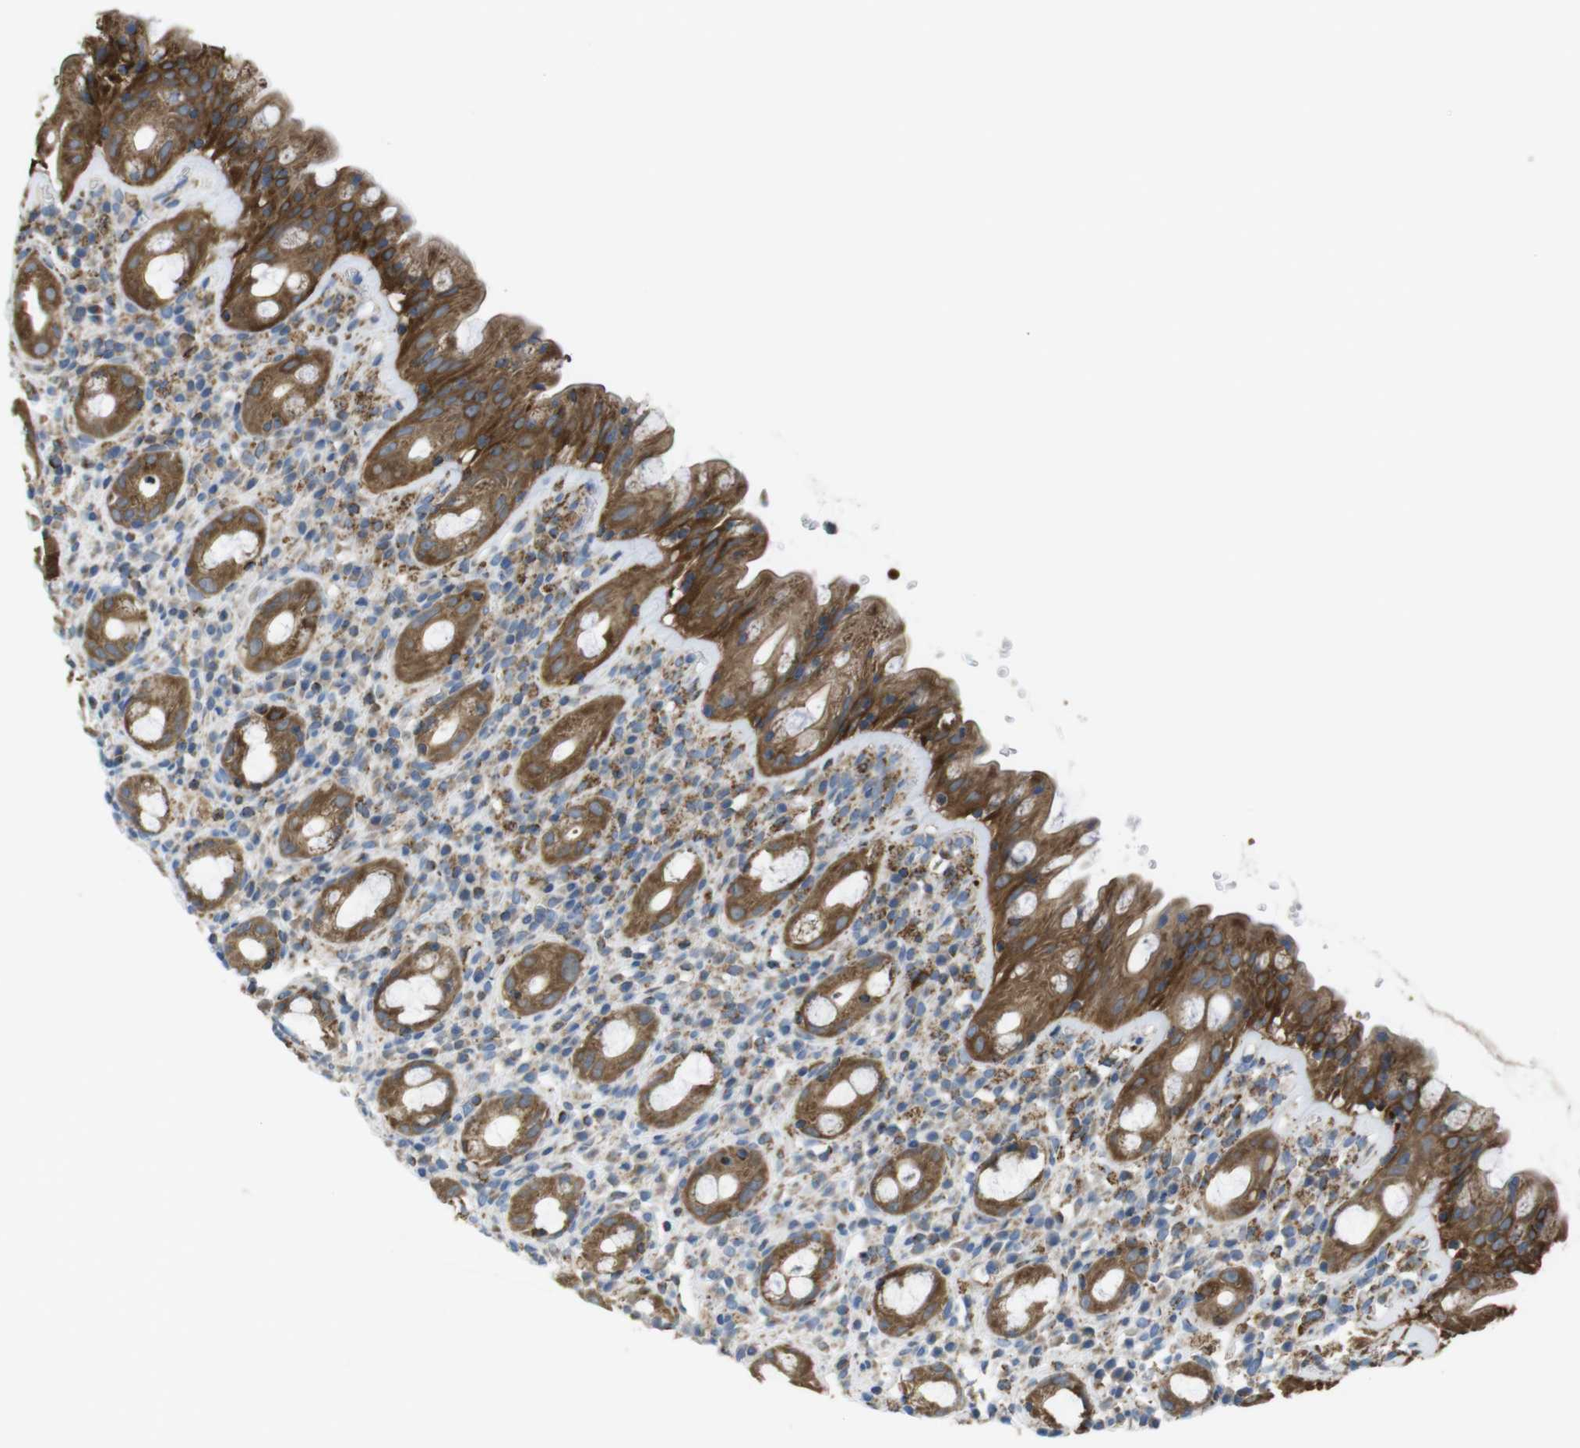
{"staining": {"intensity": "strong", "quantity": ">75%", "location": "cytoplasmic/membranous"}, "tissue": "rectum", "cell_type": "Glandular cells", "image_type": "normal", "snomed": [{"axis": "morphology", "description": "Normal tissue, NOS"}, {"axis": "topography", "description": "Rectum"}], "caption": "Human rectum stained with a brown dye exhibits strong cytoplasmic/membranous positive expression in about >75% of glandular cells.", "gene": "GRIK1", "patient": {"sex": "male", "age": 44}}